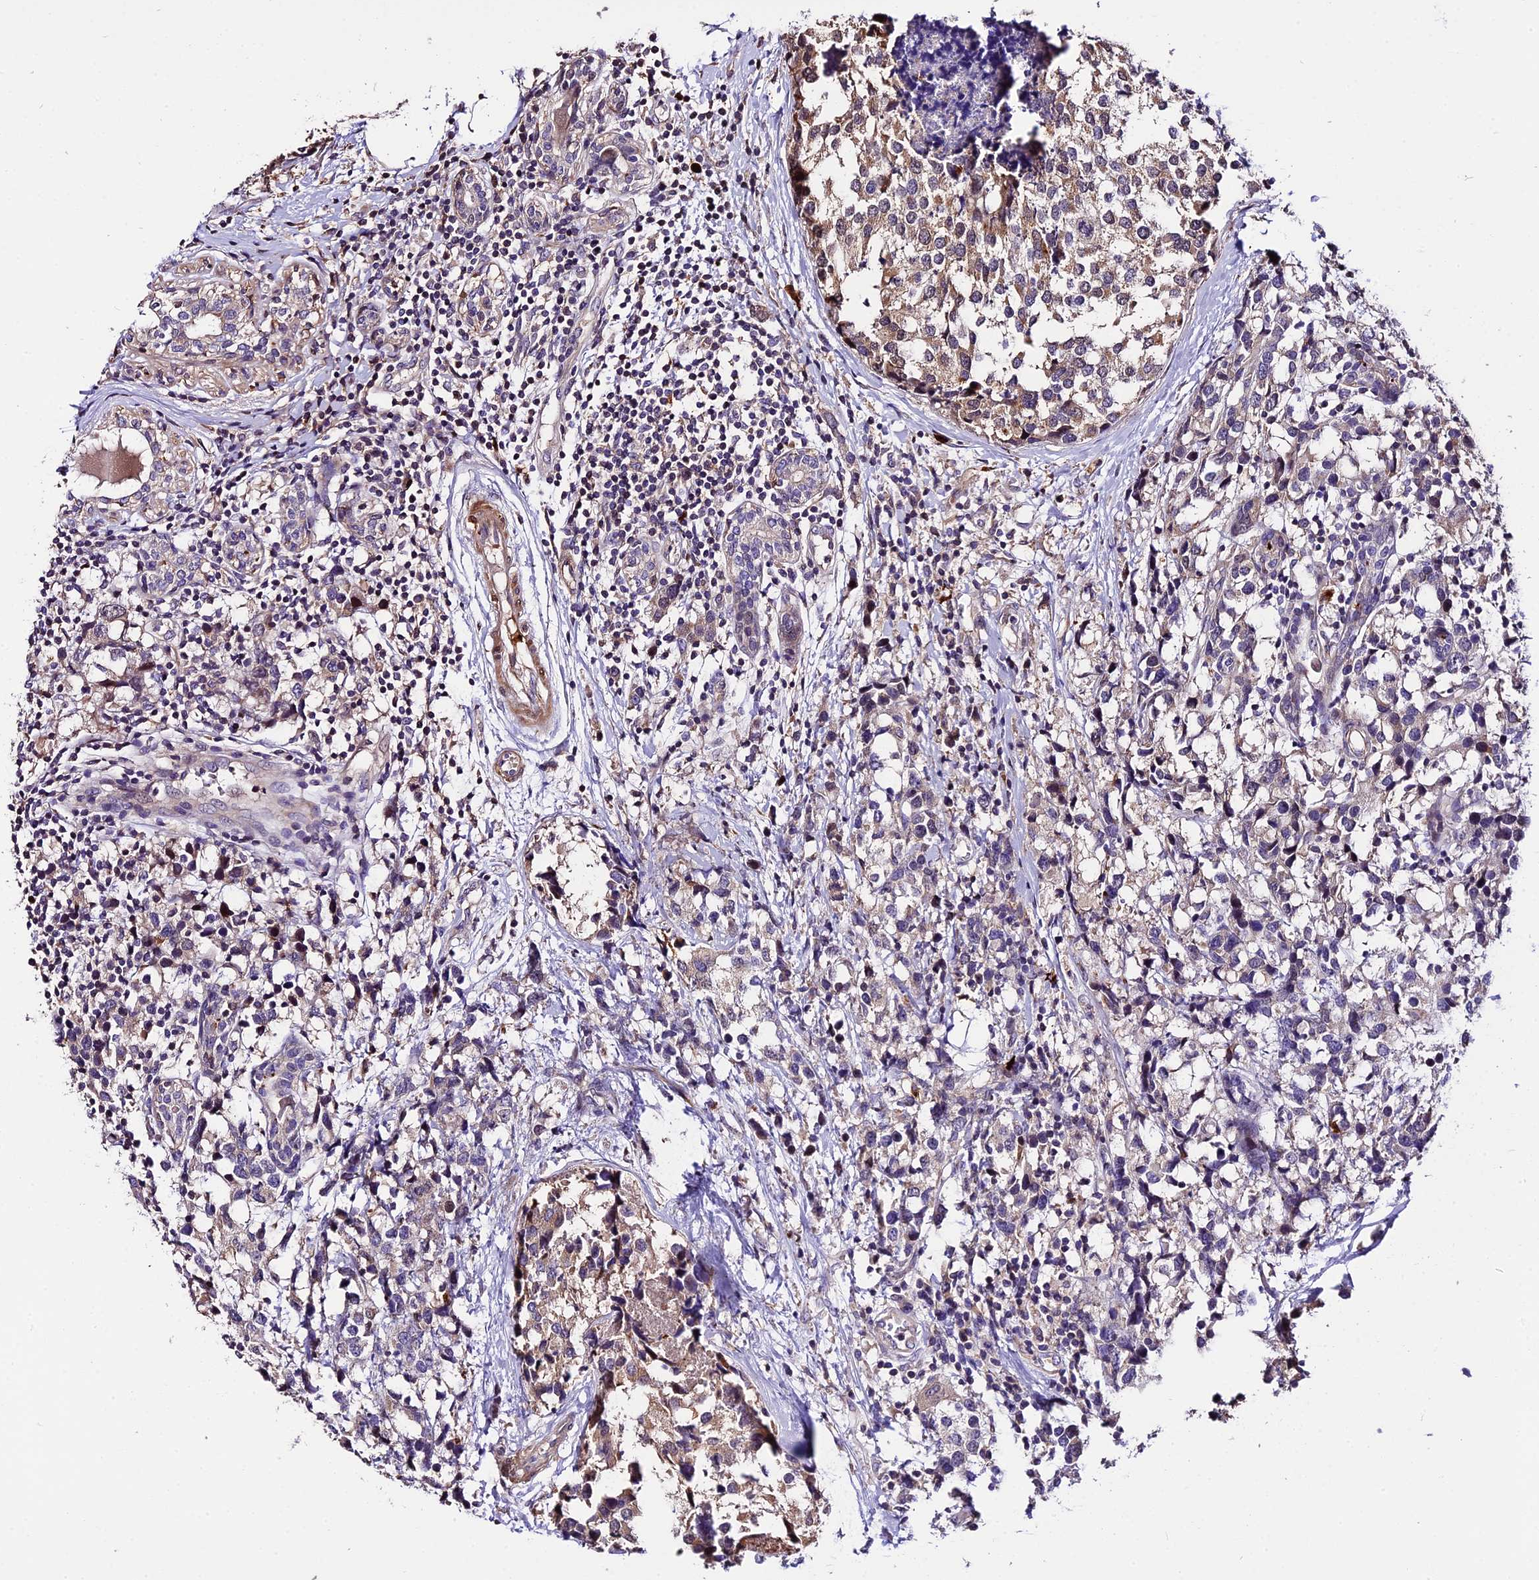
{"staining": {"intensity": "moderate", "quantity": "<25%", "location": "cytoplasmic/membranous"}, "tissue": "breast cancer", "cell_type": "Tumor cells", "image_type": "cancer", "snomed": [{"axis": "morphology", "description": "Lobular carcinoma"}, {"axis": "topography", "description": "Breast"}], "caption": "Breast lobular carcinoma stained with a protein marker reveals moderate staining in tumor cells.", "gene": "MAP3K7CL", "patient": {"sex": "female", "age": 59}}